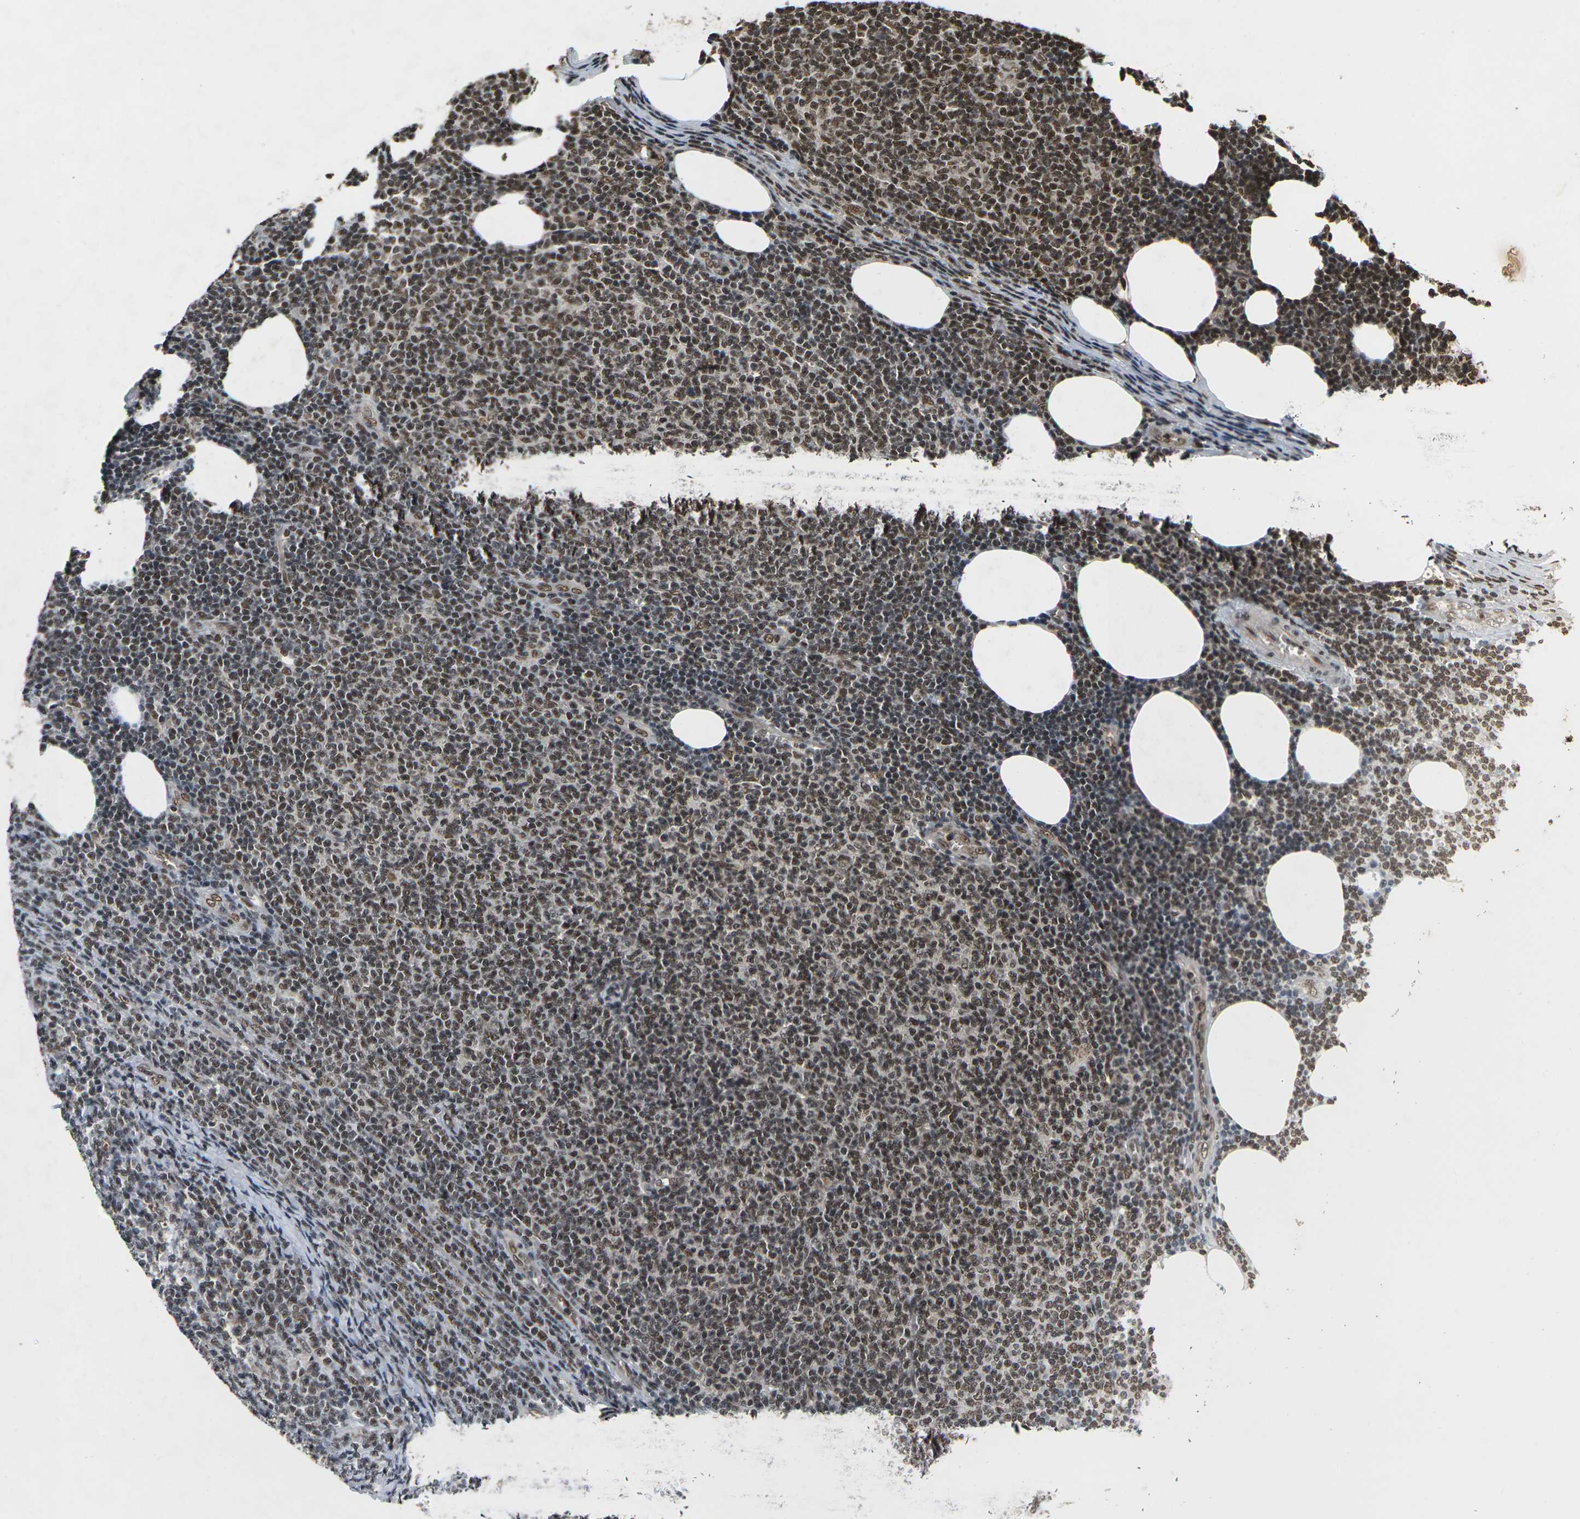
{"staining": {"intensity": "moderate", "quantity": ">75%", "location": "nuclear"}, "tissue": "lymphoma", "cell_type": "Tumor cells", "image_type": "cancer", "snomed": [{"axis": "morphology", "description": "Malignant lymphoma, non-Hodgkin's type, Low grade"}, {"axis": "topography", "description": "Lymph node"}], "caption": "Protein staining of lymphoma tissue demonstrates moderate nuclear positivity in approximately >75% of tumor cells.", "gene": "NELFA", "patient": {"sex": "male", "age": 66}}